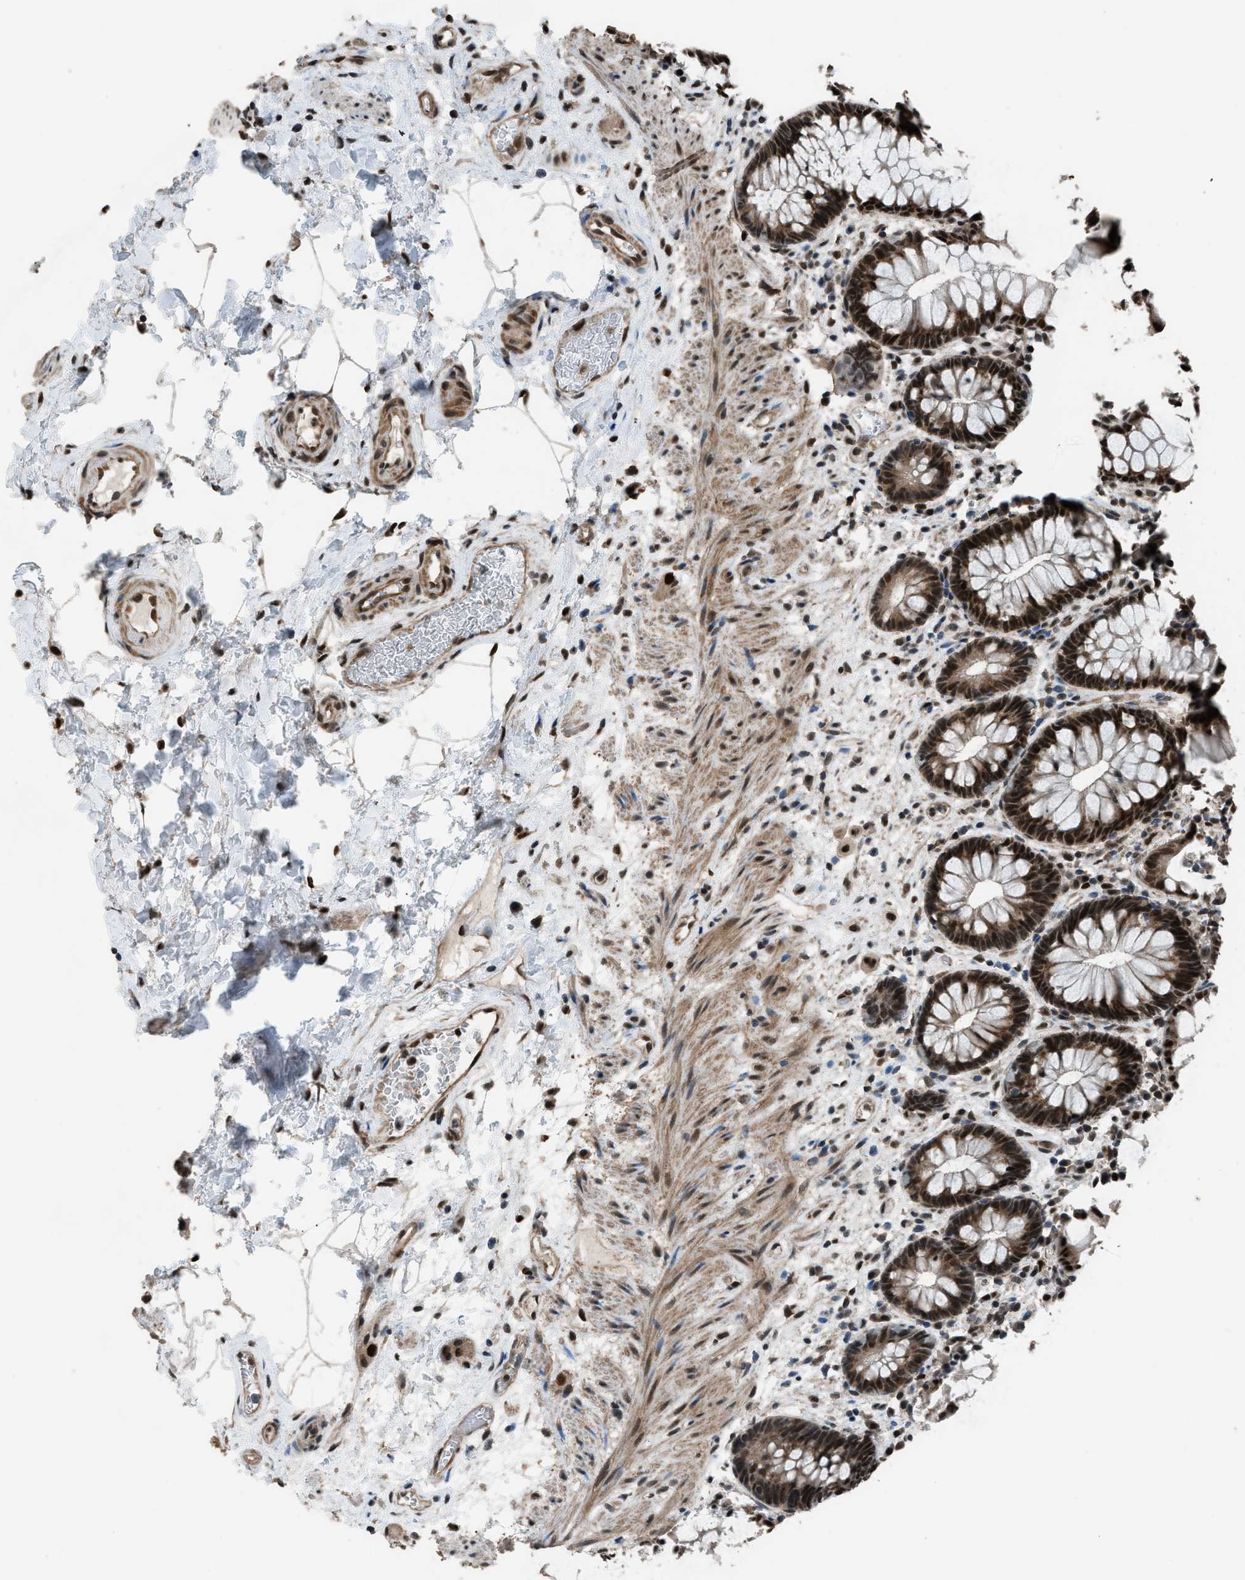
{"staining": {"intensity": "strong", "quantity": ">75%", "location": "cytoplasmic/membranous,nuclear"}, "tissue": "rectum", "cell_type": "Glandular cells", "image_type": "normal", "snomed": [{"axis": "morphology", "description": "Normal tissue, NOS"}, {"axis": "topography", "description": "Rectum"}], "caption": "Unremarkable rectum demonstrates strong cytoplasmic/membranous,nuclear staining in about >75% of glandular cells, visualized by immunohistochemistry. The protein is shown in brown color, while the nuclei are stained blue.", "gene": "KPNA6", "patient": {"sex": "male", "age": 64}}